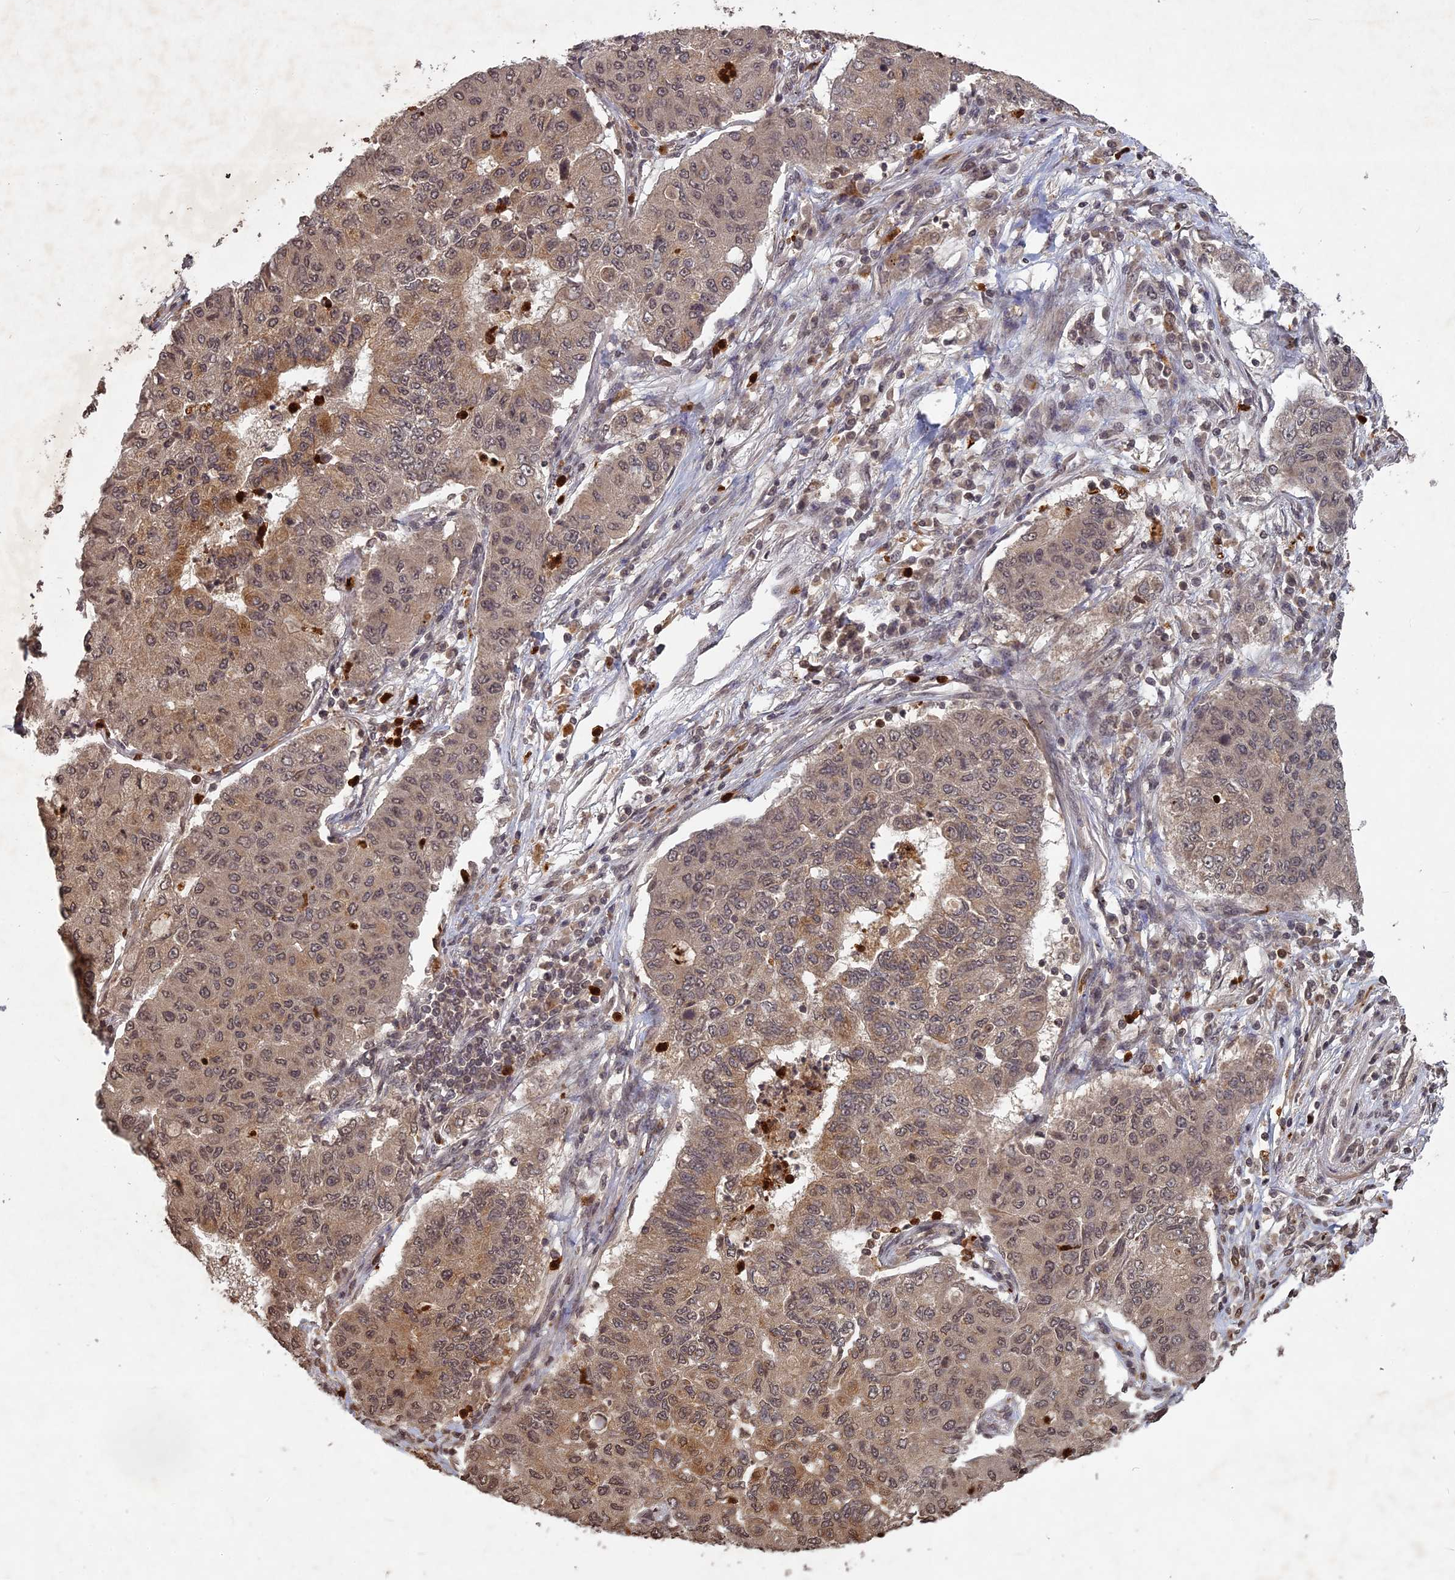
{"staining": {"intensity": "weak", "quantity": ">75%", "location": "cytoplasmic/membranous,nuclear"}, "tissue": "lung cancer", "cell_type": "Tumor cells", "image_type": "cancer", "snomed": [{"axis": "morphology", "description": "Squamous cell carcinoma, NOS"}, {"axis": "topography", "description": "Lung"}], "caption": "Human lung cancer stained for a protein (brown) shows weak cytoplasmic/membranous and nuclear positive staining in approximately >75% of tumor cells.", "gene": "SRMS", "patient": {"sex": "male", "age": 74}}